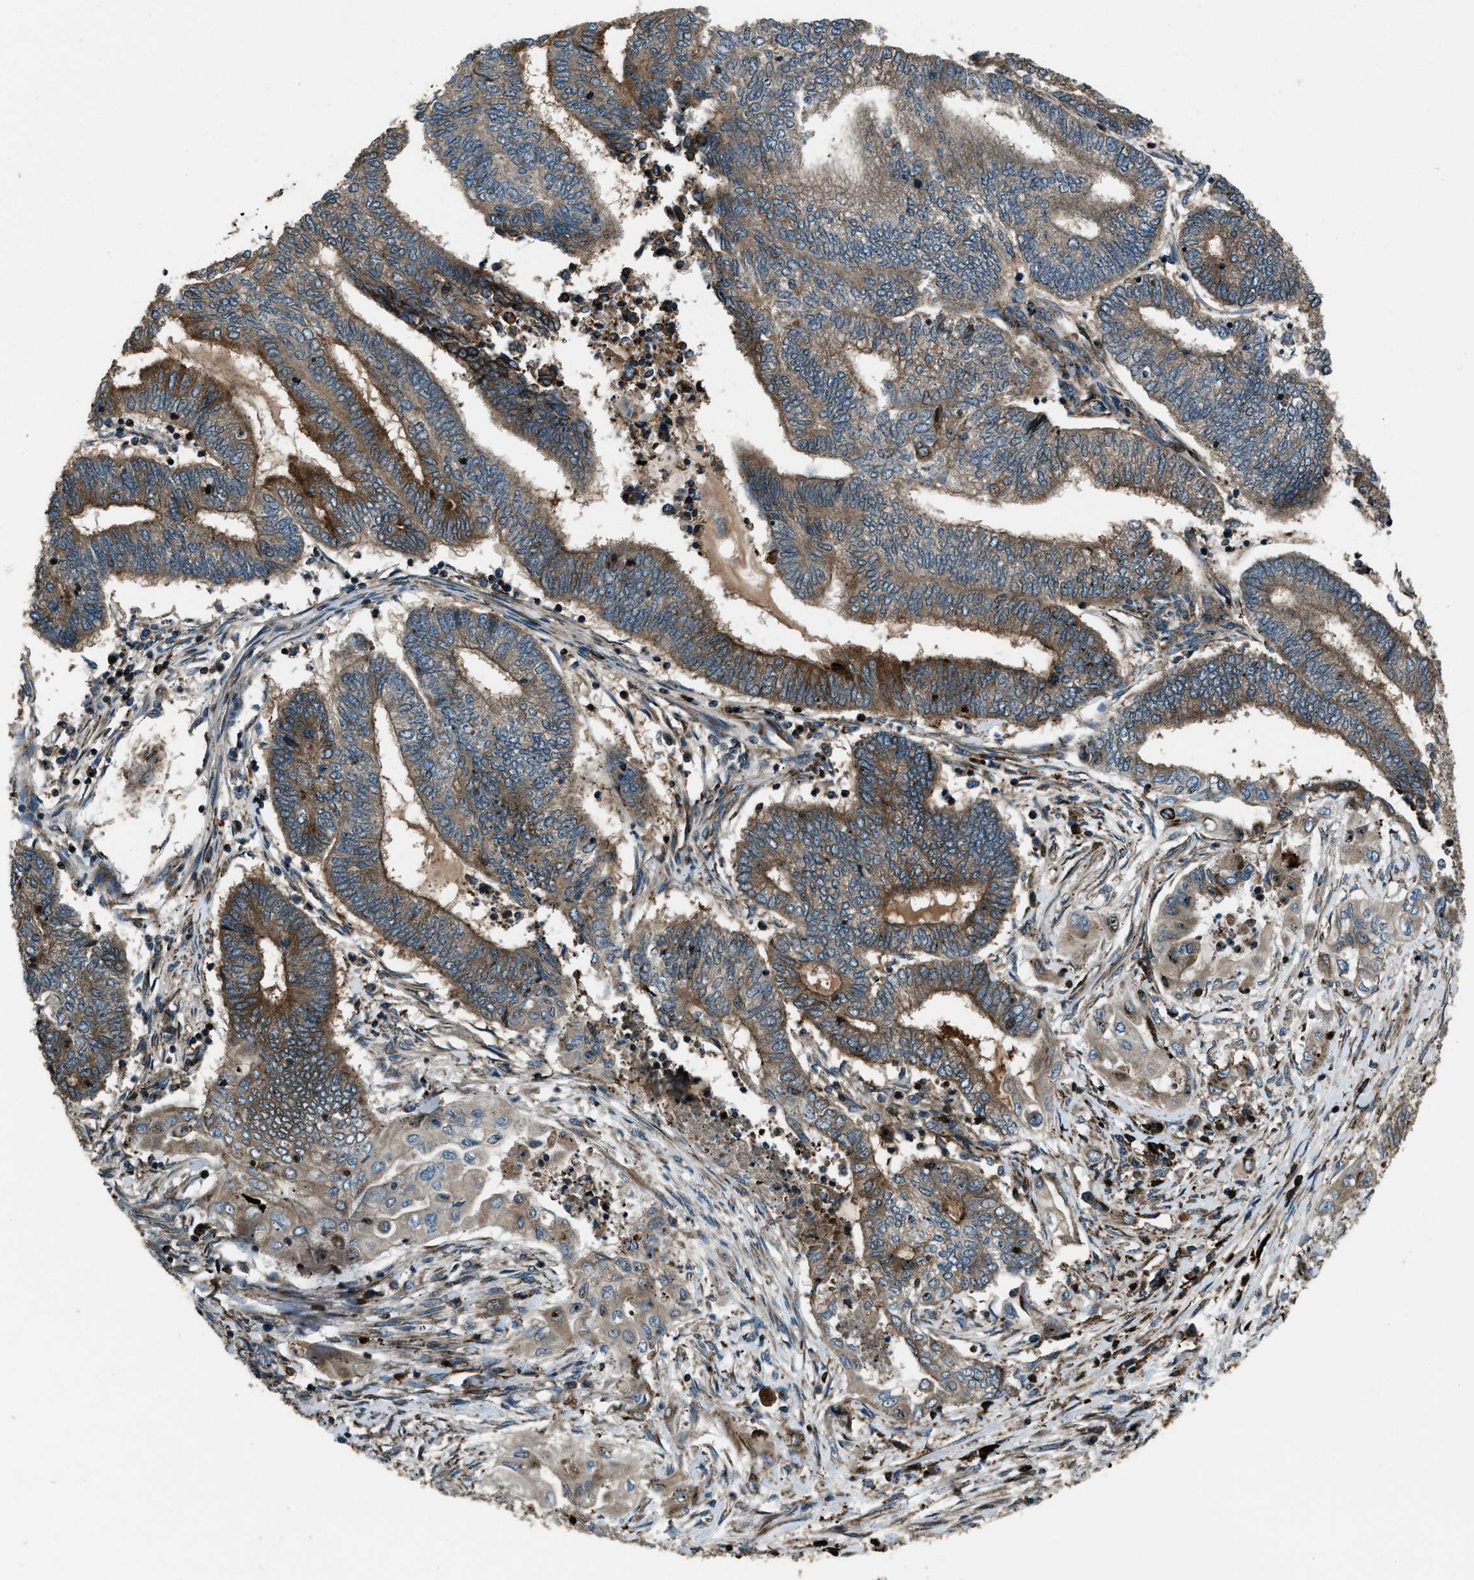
{"staining": {"intensity": "moderate", "quantity": ">75%", "location": "cytoplasmic/membranous"}, "tissue": "endometrial cancer", "cell_type": "Tumor cells", "image_type": "cancer", "snomed": [{"axis": "morphology", "description": "Adenocarcinoma, NOS"}, {"axis": "topography", "description": "Uterus"}, {"axis": "topography", "description": "Endometrium"}], "caption": "Immunohistochemical staining of human endometrial cancer exhibits medium levels of moderate cytoplasmic/membranous positivity in about >75% of tumor cells.", "gene": "SNX30", "patient": {"sex": "female", "age": 70}}